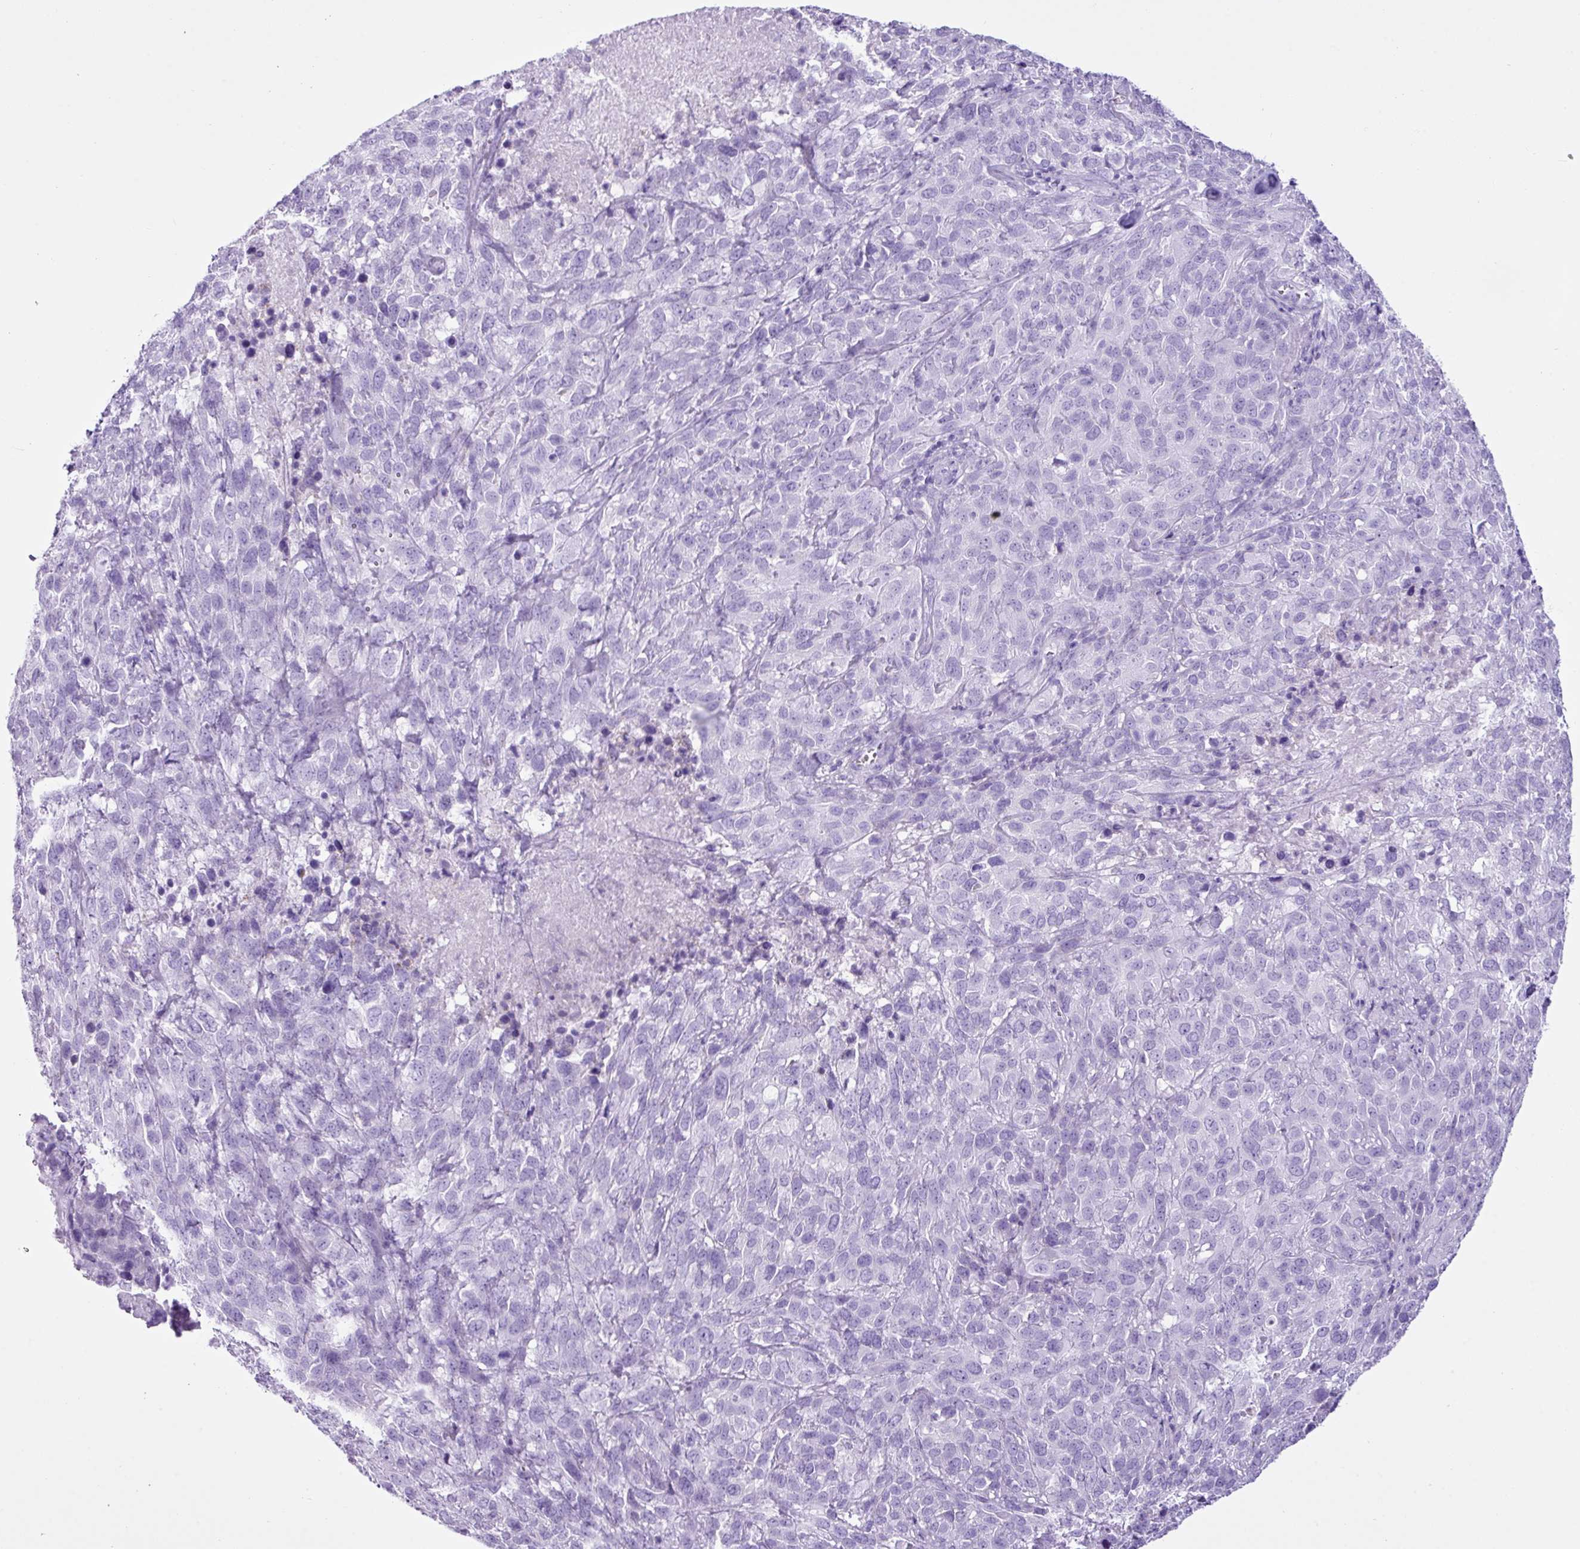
{"staining": {"intensity": "negative", "quantity": "none", "location": "none"}, "tissue": "cervical cancer", "cell_type": "Tumor cells", "image_type": "cancer", "snomed": [{"axis": "morphology", "description": "Squamous cell carcinoma, NOS"}, {"axis": "topography", "description": "Cervix"}], "caption": "Immunohistochemical staining of human cervical squamous cell carcinoma reveals no significant expression in tumor cells.", "gene": "LILRB4", "patient": {"sex": "female", "age": 51}}